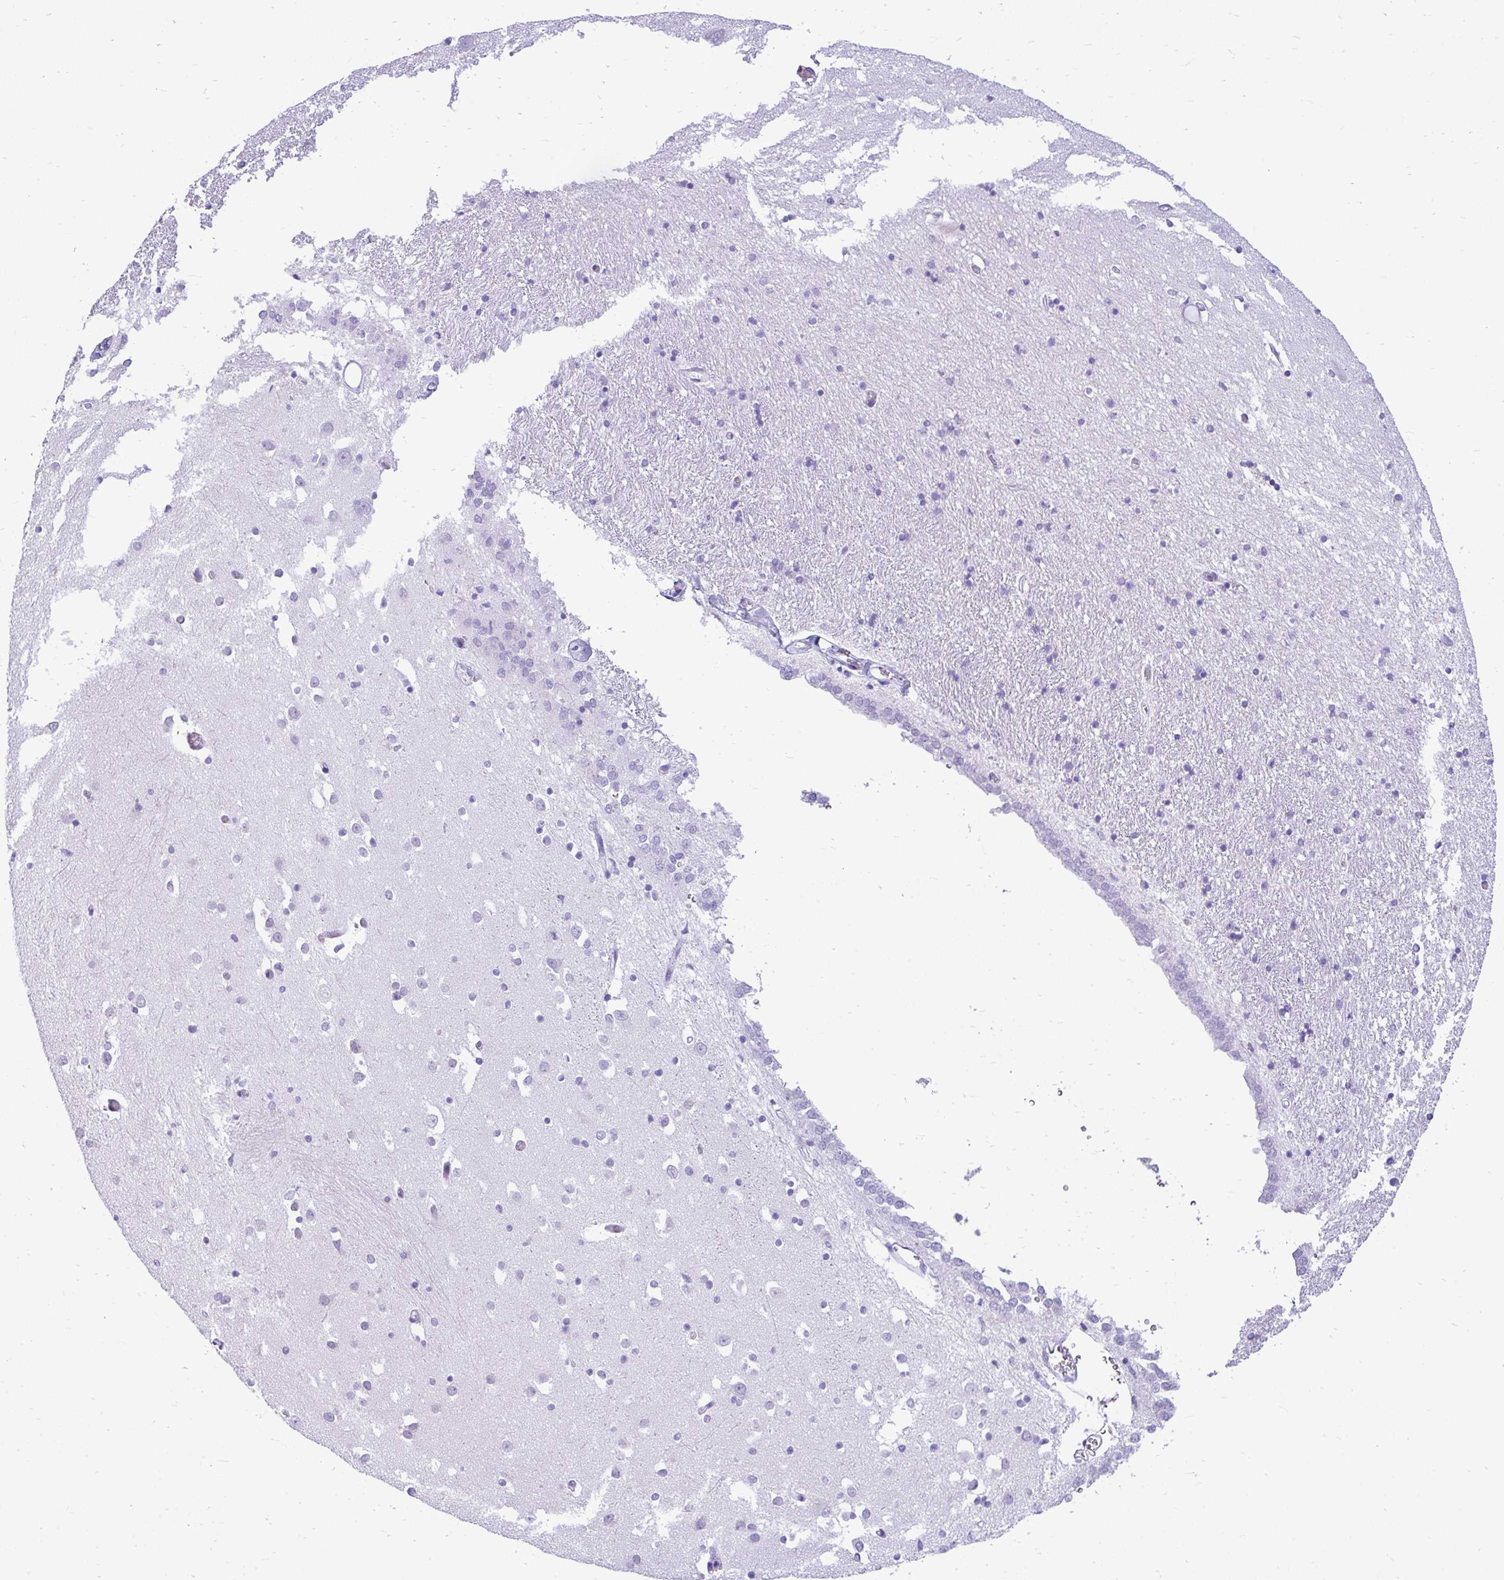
{"staining": {"intensity": "negative", "quantity": "none", "location": "none"}, "tissue": "caudate", "cell_type": "Glial cells", "image_type": "normal", "snomed": [{"axis": "morphology", "description": "Normal tissue, NOS"}, {"axis": "topography", "description": "Lateral ventricle wall"}, {"axis": "topography", "description": "Hippocampus"}], "caption": "Immunohistochemical staining of normal human caudate exhibits no significant positivity in glial cells.", "gene": "PRM2", "patient": {"sex": "female", "age": 63}}